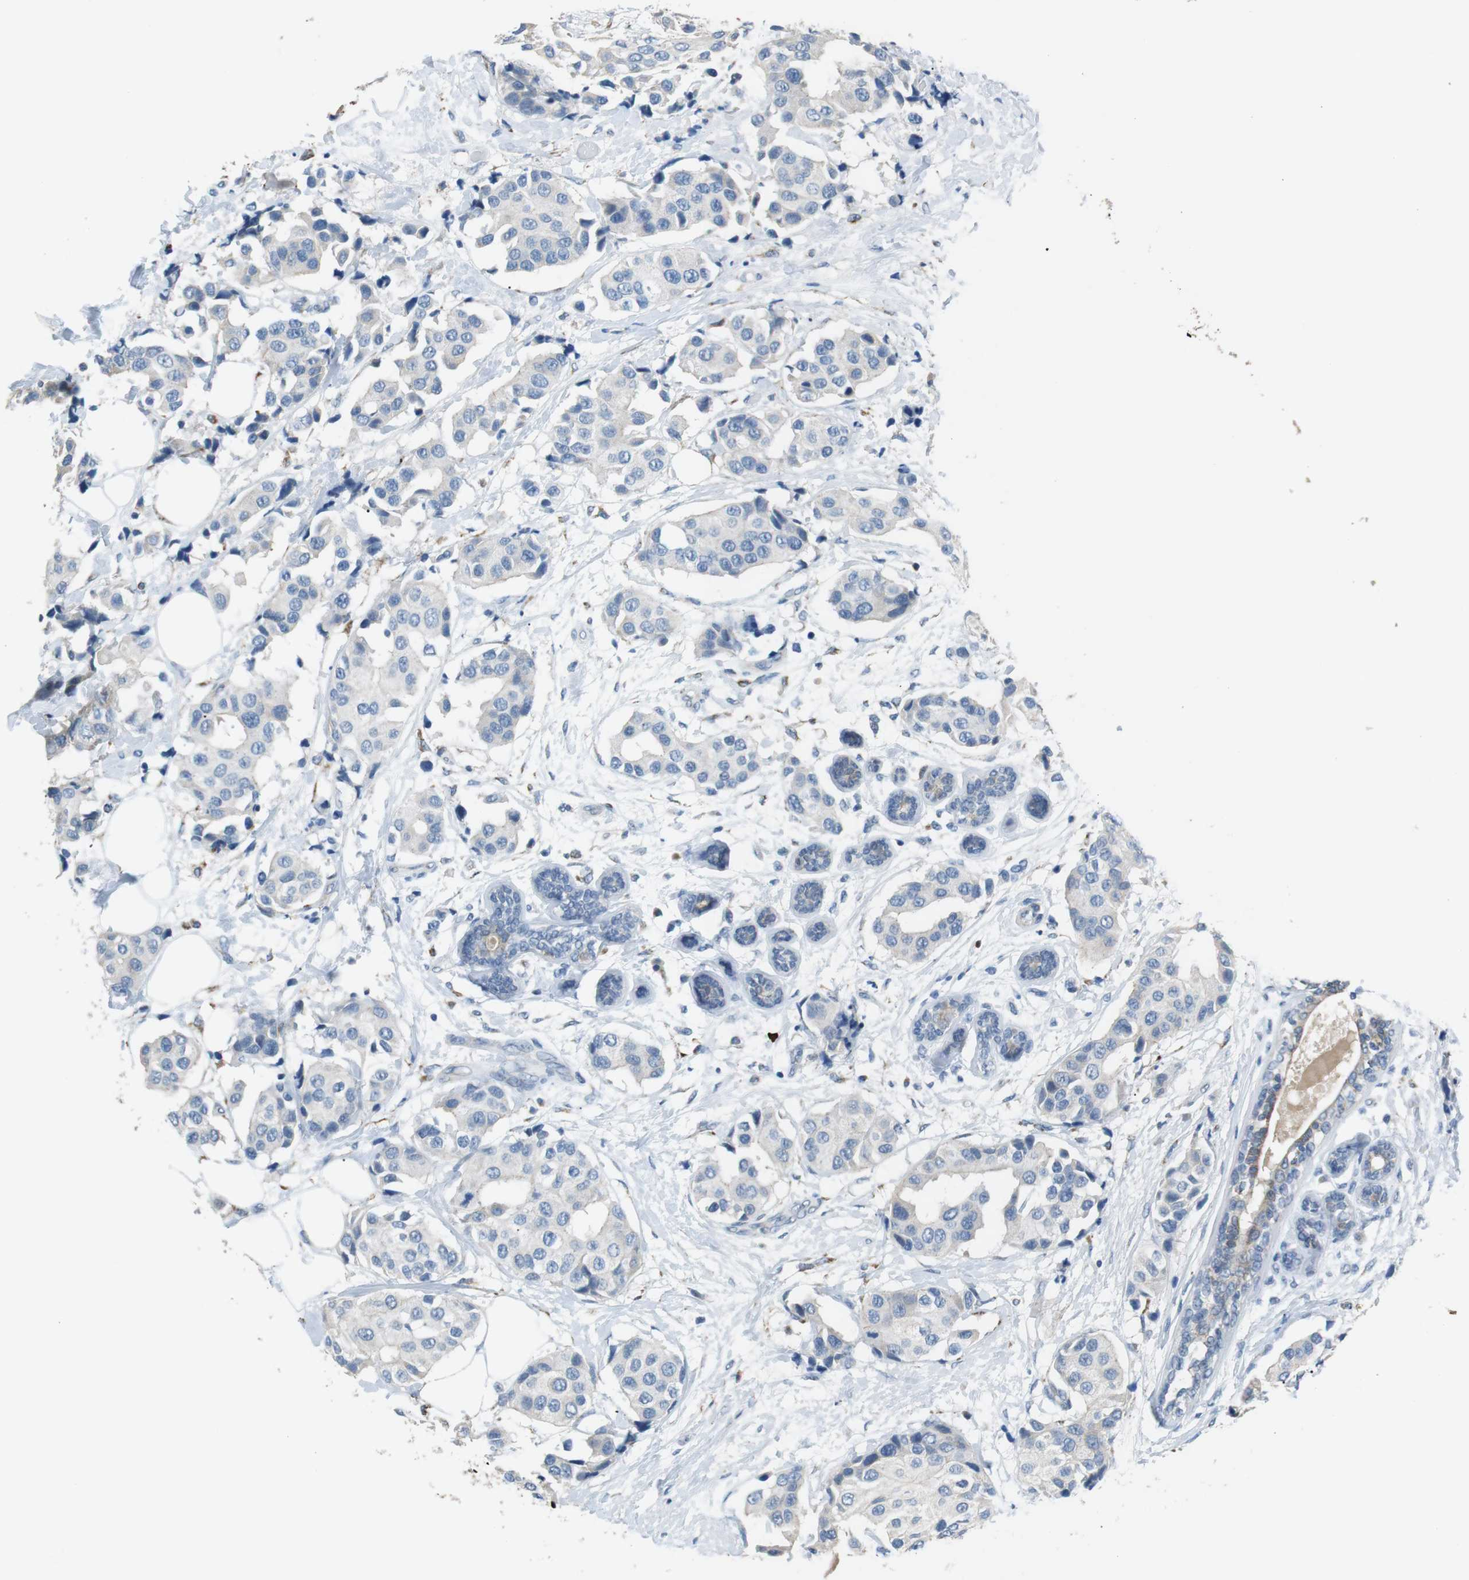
{"staining": {"intensity": "negative", "quantity": "none", "location": "none"}, "tissue": "breast cancer", "cell_type": "Tumor cells", "image_type": "cancer", "snomed": [{"axis": "morphology", "description": "Normal tissue, NOS"}, {"axis": "morphology", "description": "Duct carcinoma"}, {"axis": "topography", "description": "Breast"}], "caption": "High power microscopy photomicrograph of an immunohistochemistry (IHC) image of breast cancer (invasive ductal carcinoma), revealing no significant positivity in tumor cells.", "gene": "CD300E", "patient": {"sex": "female", "age": 39}}